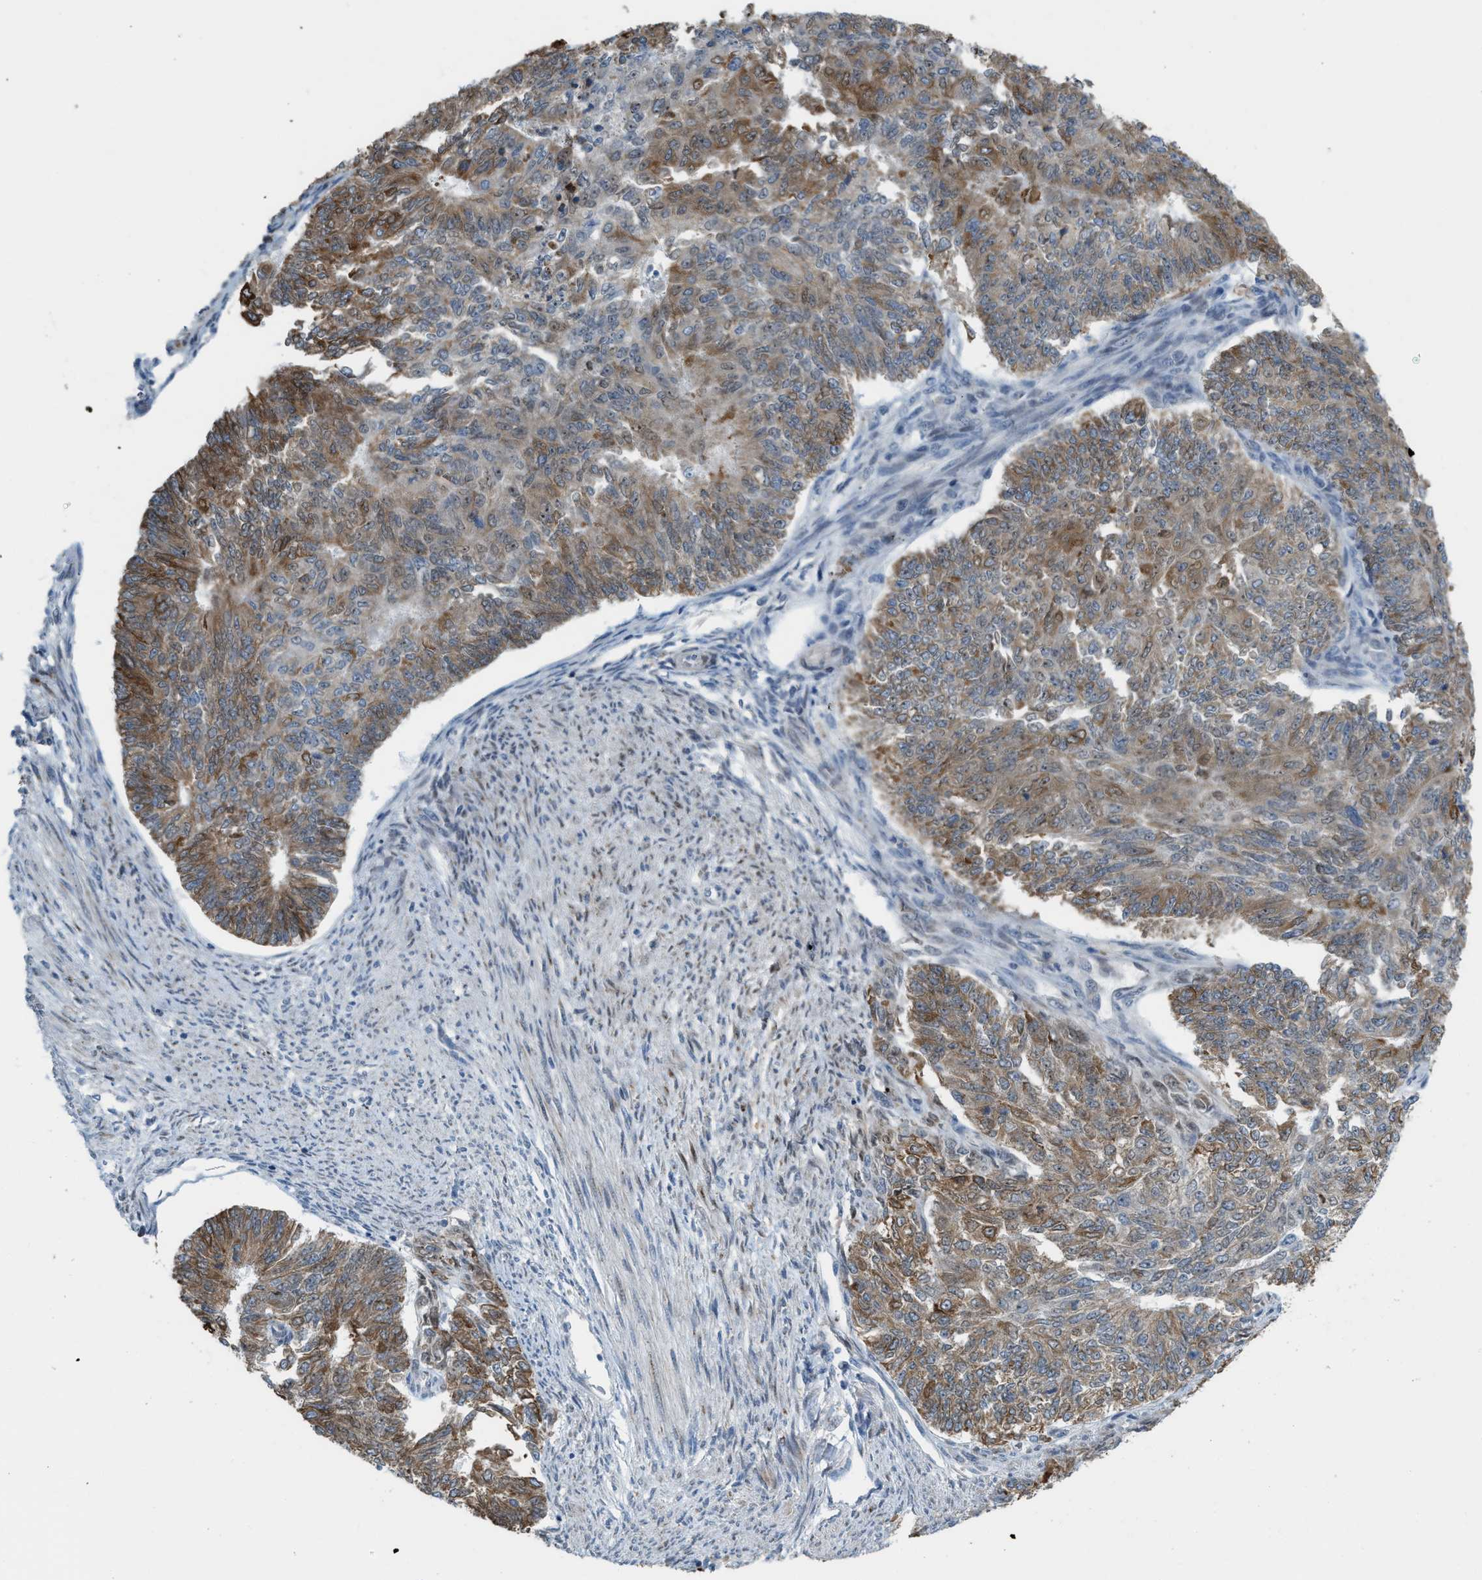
{"staining": {"intensity": "moderate", "quantity": ">75%", "location": "cytoplasmic/membranous"}, "tissue": "endometrial cancer", "cell_type": "Tumor cells", "image_type": "cancer", "snomed": [{"axis": "morphology", "description": "Adenocarcinoma, NOS"}, {"axis": "topography", "description": "Endometrium"}], "caption": "Protein expression analysis of human endometrial cancer reveals moderate cytoplasmic/membranous expression in about >75% of tumor cells.", "gene": "DIPK1A", "patient": {"sex": "female", "age": 32}}